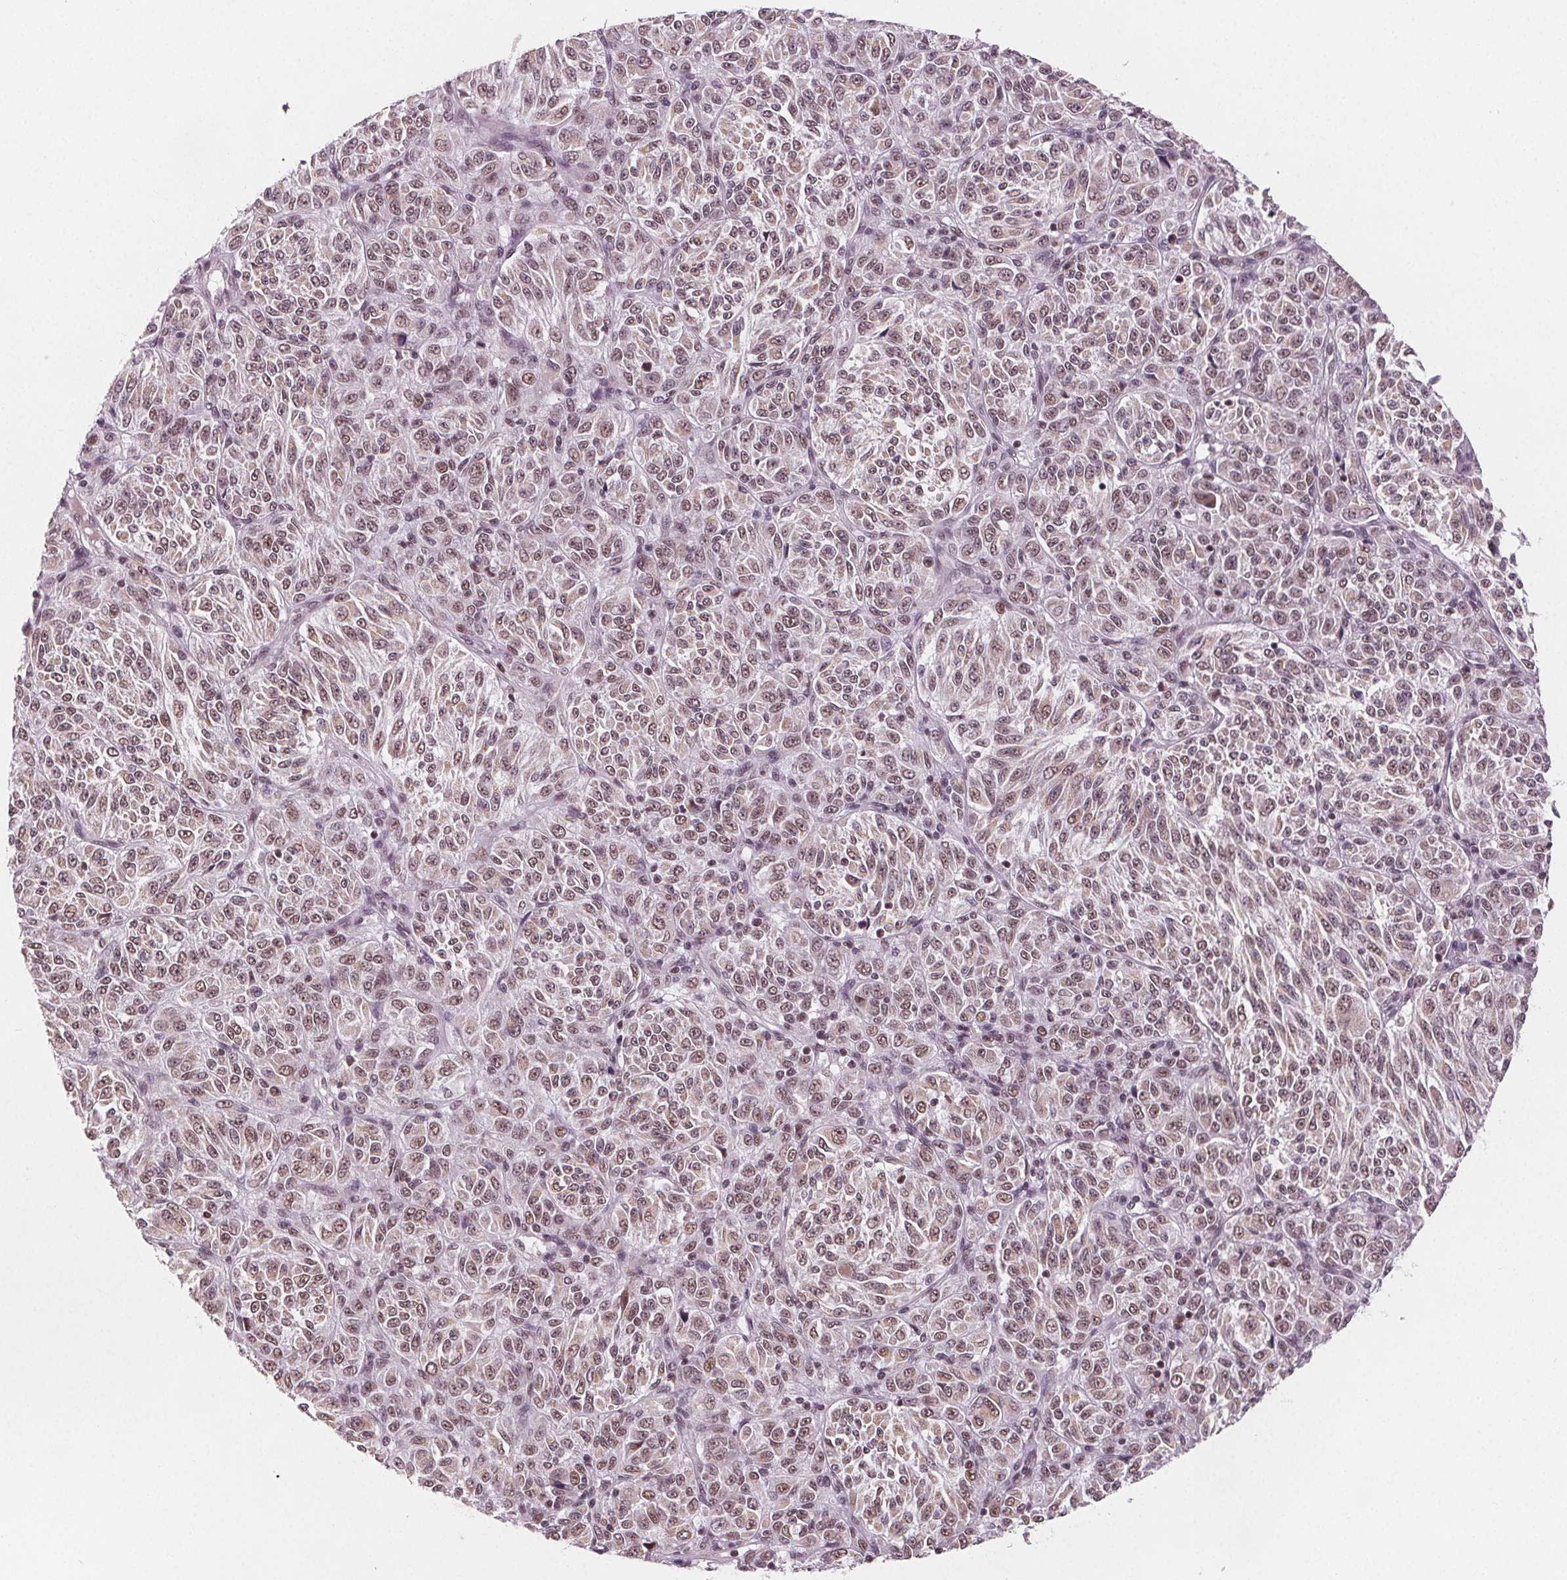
{"staining": {"intensity": "moderate", "quantity": ">75%", "location": "nuclear"}, "tissue": "melanoma", "cell_type": "Tumor cells", "image_type": "cancer", "snomed": [{"axis": "morphology", "description": "Malignant melanoma, Metastatic site"}, {"axis": "topography", "description": "Brain"}], "caption": "Melanoma tissue demonstrates moderate nuclear staining in approximately >75% of tumor cells, visualized by immunohistochemistry.", "gene": "DPM2", "patient": {"sex": "female", "age": 56}}